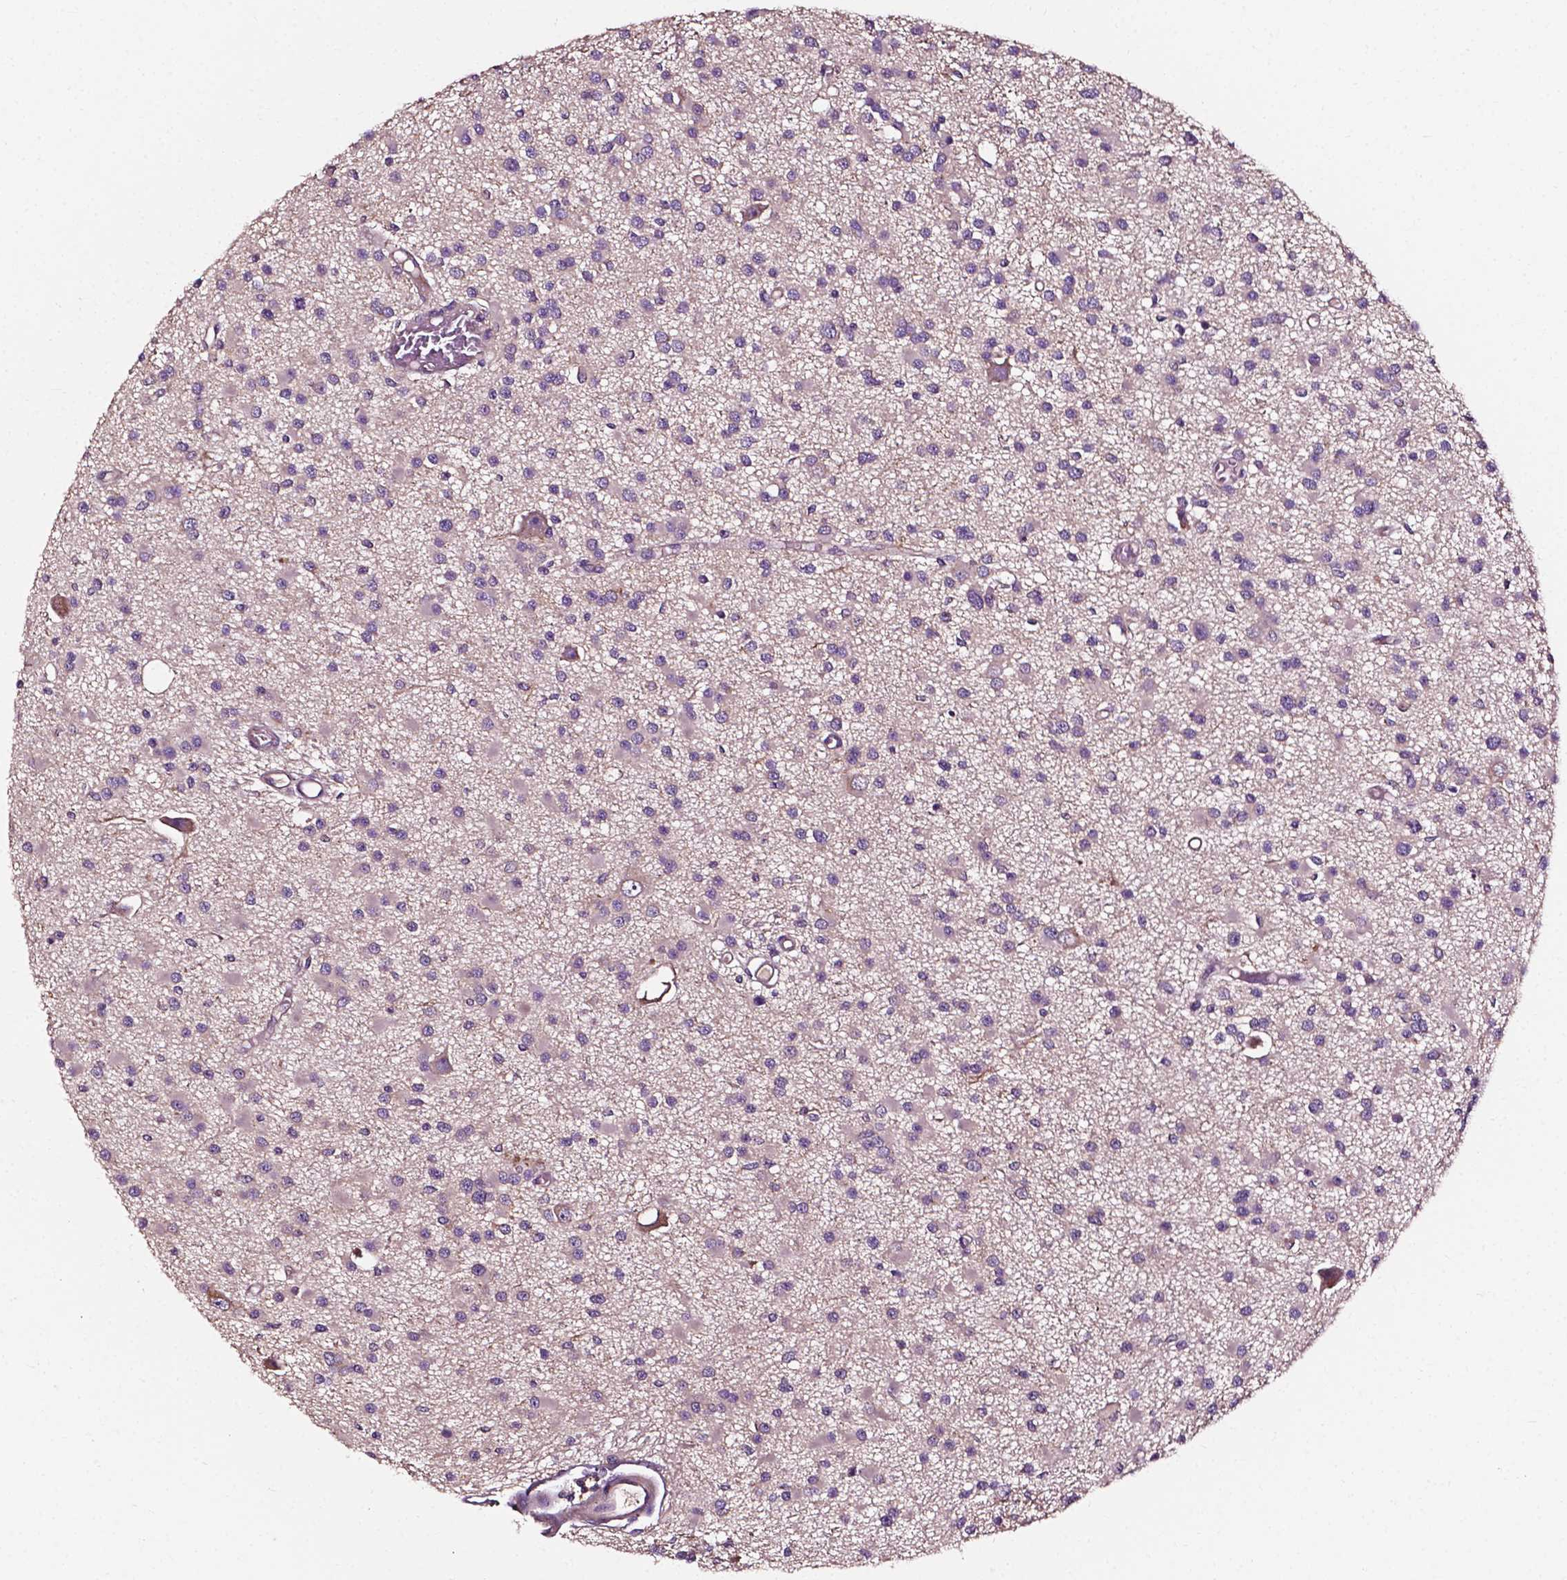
{"staining": {"intensity": "weak", "quantity": "<25%", "location": "cytoplasmic/membranous"}, "tissue": "glioma", "cell_type": "Tumor cells", "image_type": "cancer", "snomed": [{"axis": "morphology", "description": "Glioma, malignant, High grade"}, {"axis": "topography", "description": "Brain"}], "caption": "Immunohistochemical staining of high-grade glioma (malignant) exhibits no significant staining in tumor cells.", "gene": "ATG16L1", "patient": {"sex": "male", "age": 54}}